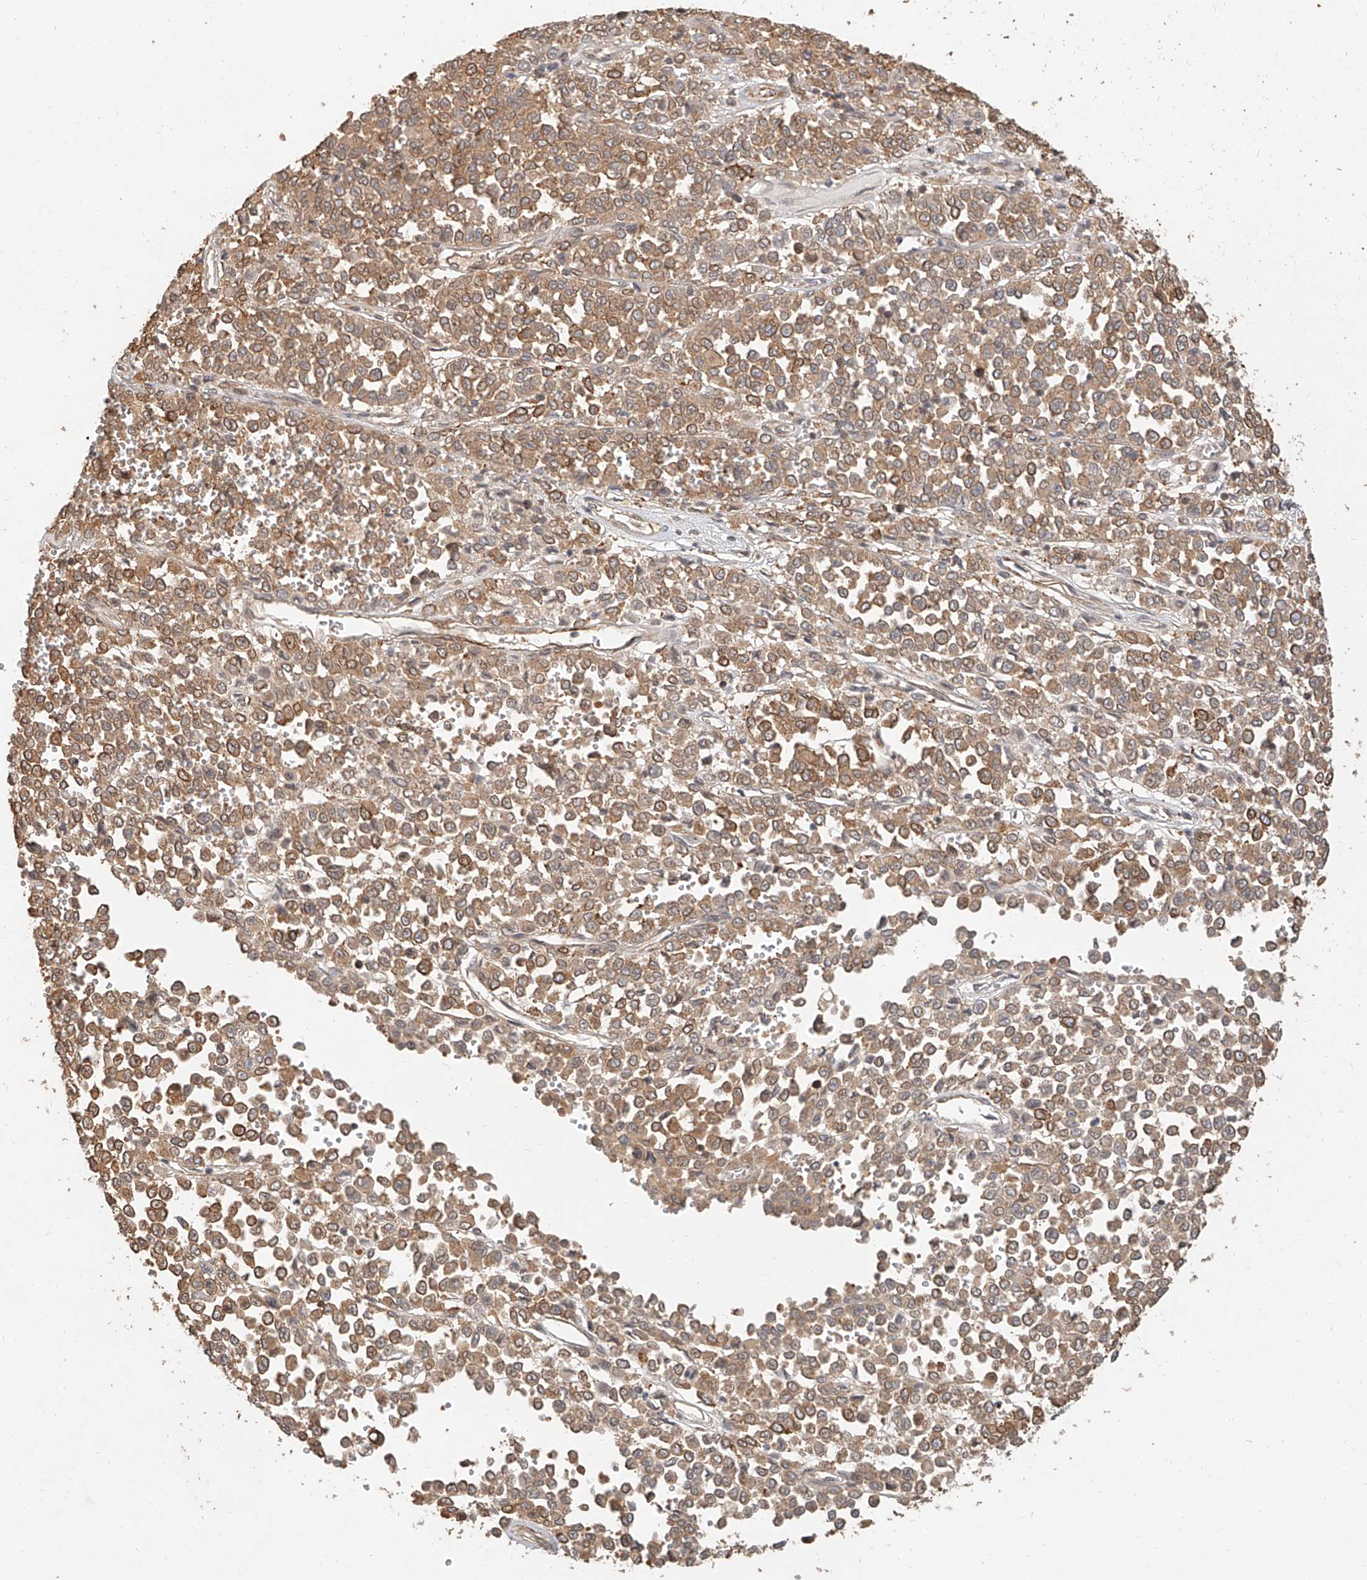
{"staining": {"intensity": "moderate", "quantity": ">75%", "location": "cytoplasmic/membranous"}, "tissue": "melanoma", "cell_type": "Tumor cells", "image_type": "cancer", "snomed": [{"axis": "morphology", "description": "Malignant melanoma, Metastatic site"}, {"axis": "topography", "description": "Pancreas"}], "caption": "About >75% of tumor cells in melanoma show moderate cytoplasmic/membranous protein expression as visualized by brown immunohistochemical staining.", "gene": "NAP1L1", "patient": {"sex": "female", "age": 30}}